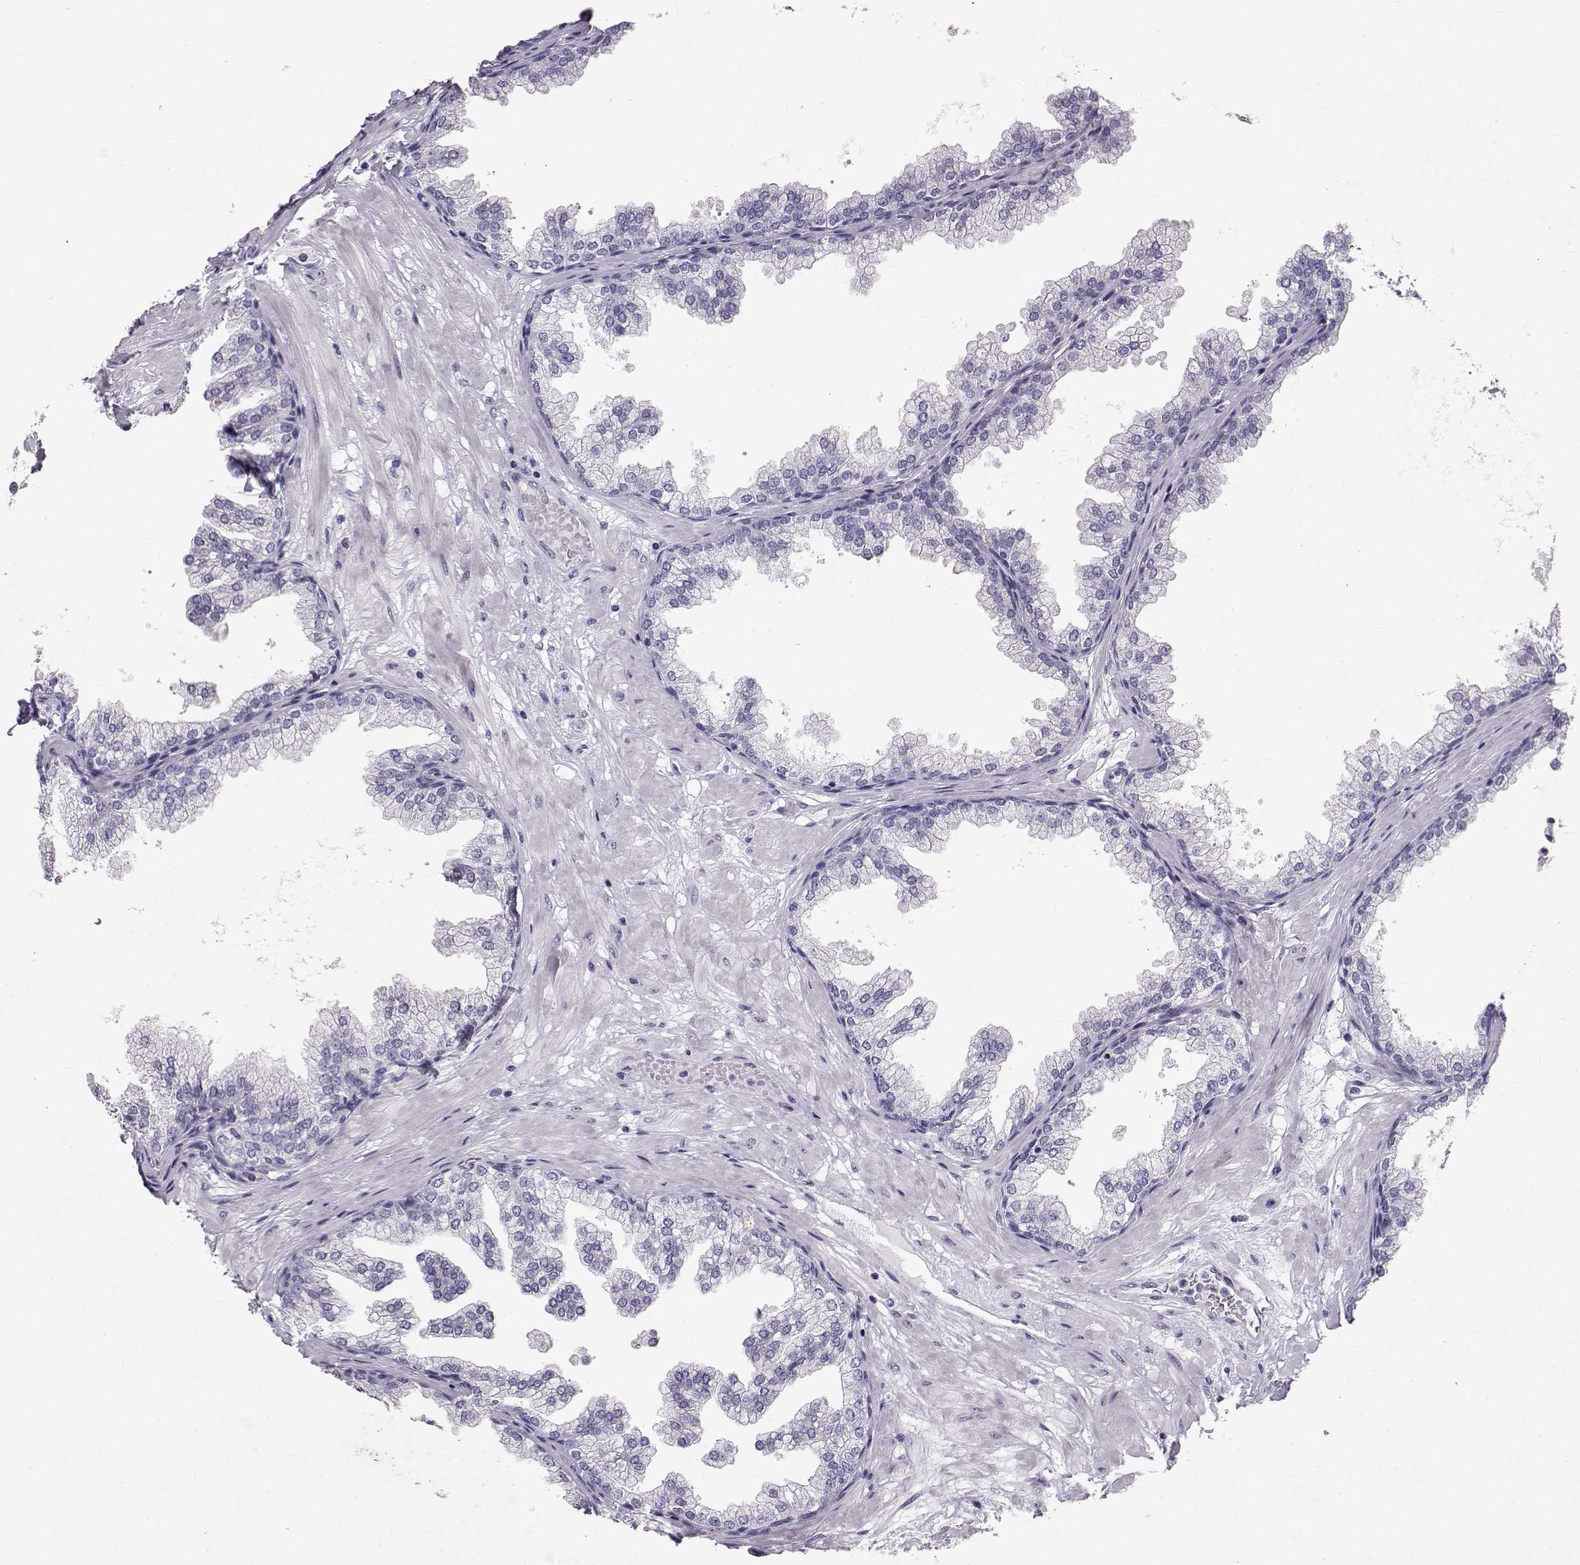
{"staining": {"intensity": "negative", "quantity": "none", "location": "none"}, "tissue": "prostate", "cell_type": "Glandular cells", "image_type": "normal", "snomed": [{"axis": "morphology", "description": "Normal tissue, NOS"}, {"axis": "topography", "description": "Prostate"}], "caption": "DAB immunohistochemical staining of normal human prostate shows no significant expression in glandular cells. The staining was performed using DAB to visualize the protein expression in brown, while the nuclei were stained in blue with hematoxylin (Magnification: 20x).", "gene": "RD3", "patient": {"sex": "male", "age": 37}}